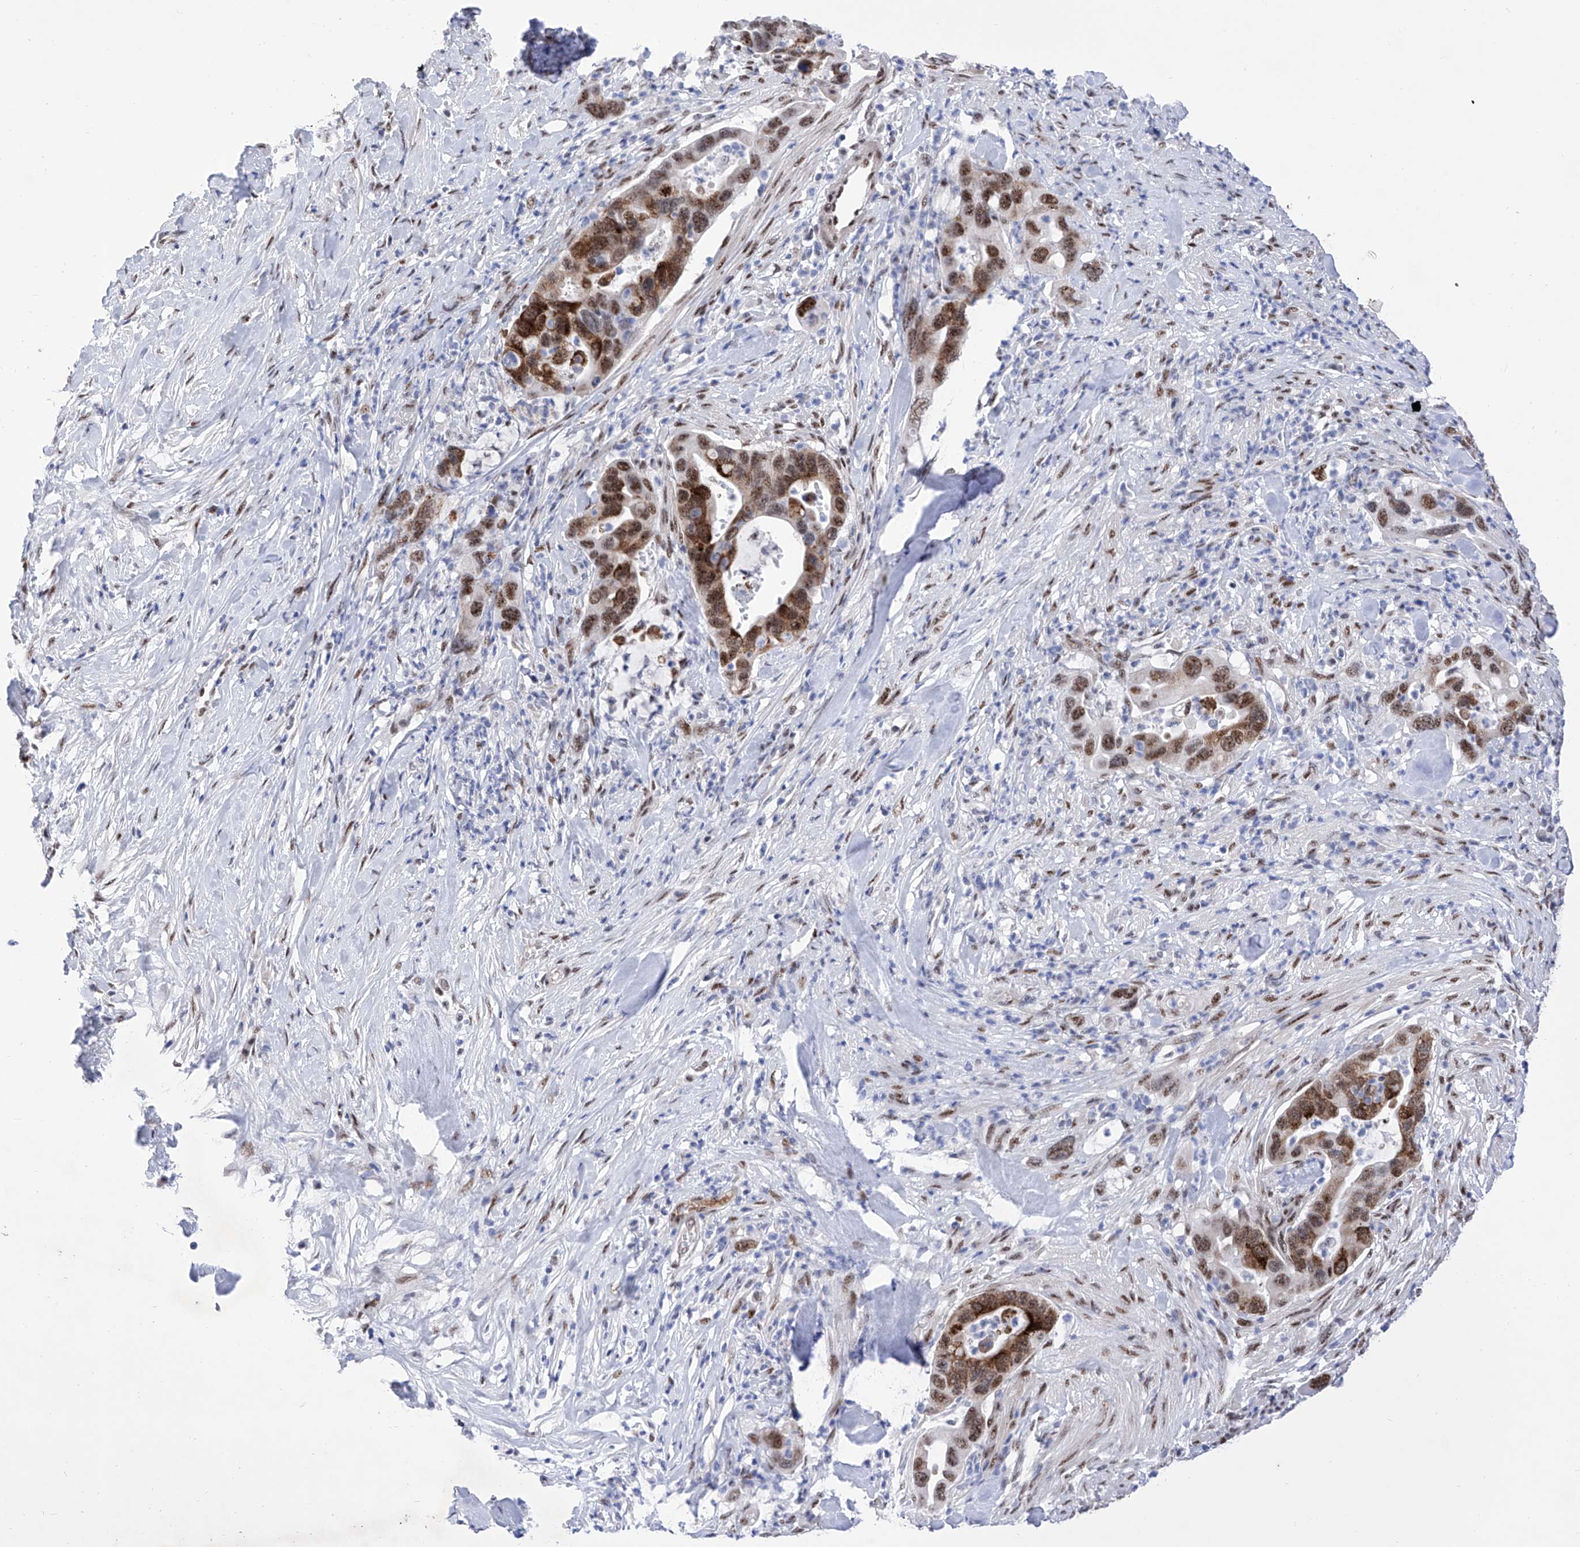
{"staining": {"intensity": "strong", "quantity": ">75%", "location": "cytoplasmic/membranous,nuclear"}, "tissue": "pancreatic cancer", "cell_type": "Tumor cells", "image_type": "cancer", "snomed": [{"axis": "morphology", "description": "Adenocarcinoma, NOS"}, {"axis": "topography", "description": "Pancreas"}], "caption": "Adenocarcinoma (pancreatic) stained with DAB immunohistochemistry reveals high levels of strong cytoplasmic/membranous and nuclear expression in about >75% of tumor cells.", "gene": "ATN1", "patient": {"sex": "female", "age": 71}}